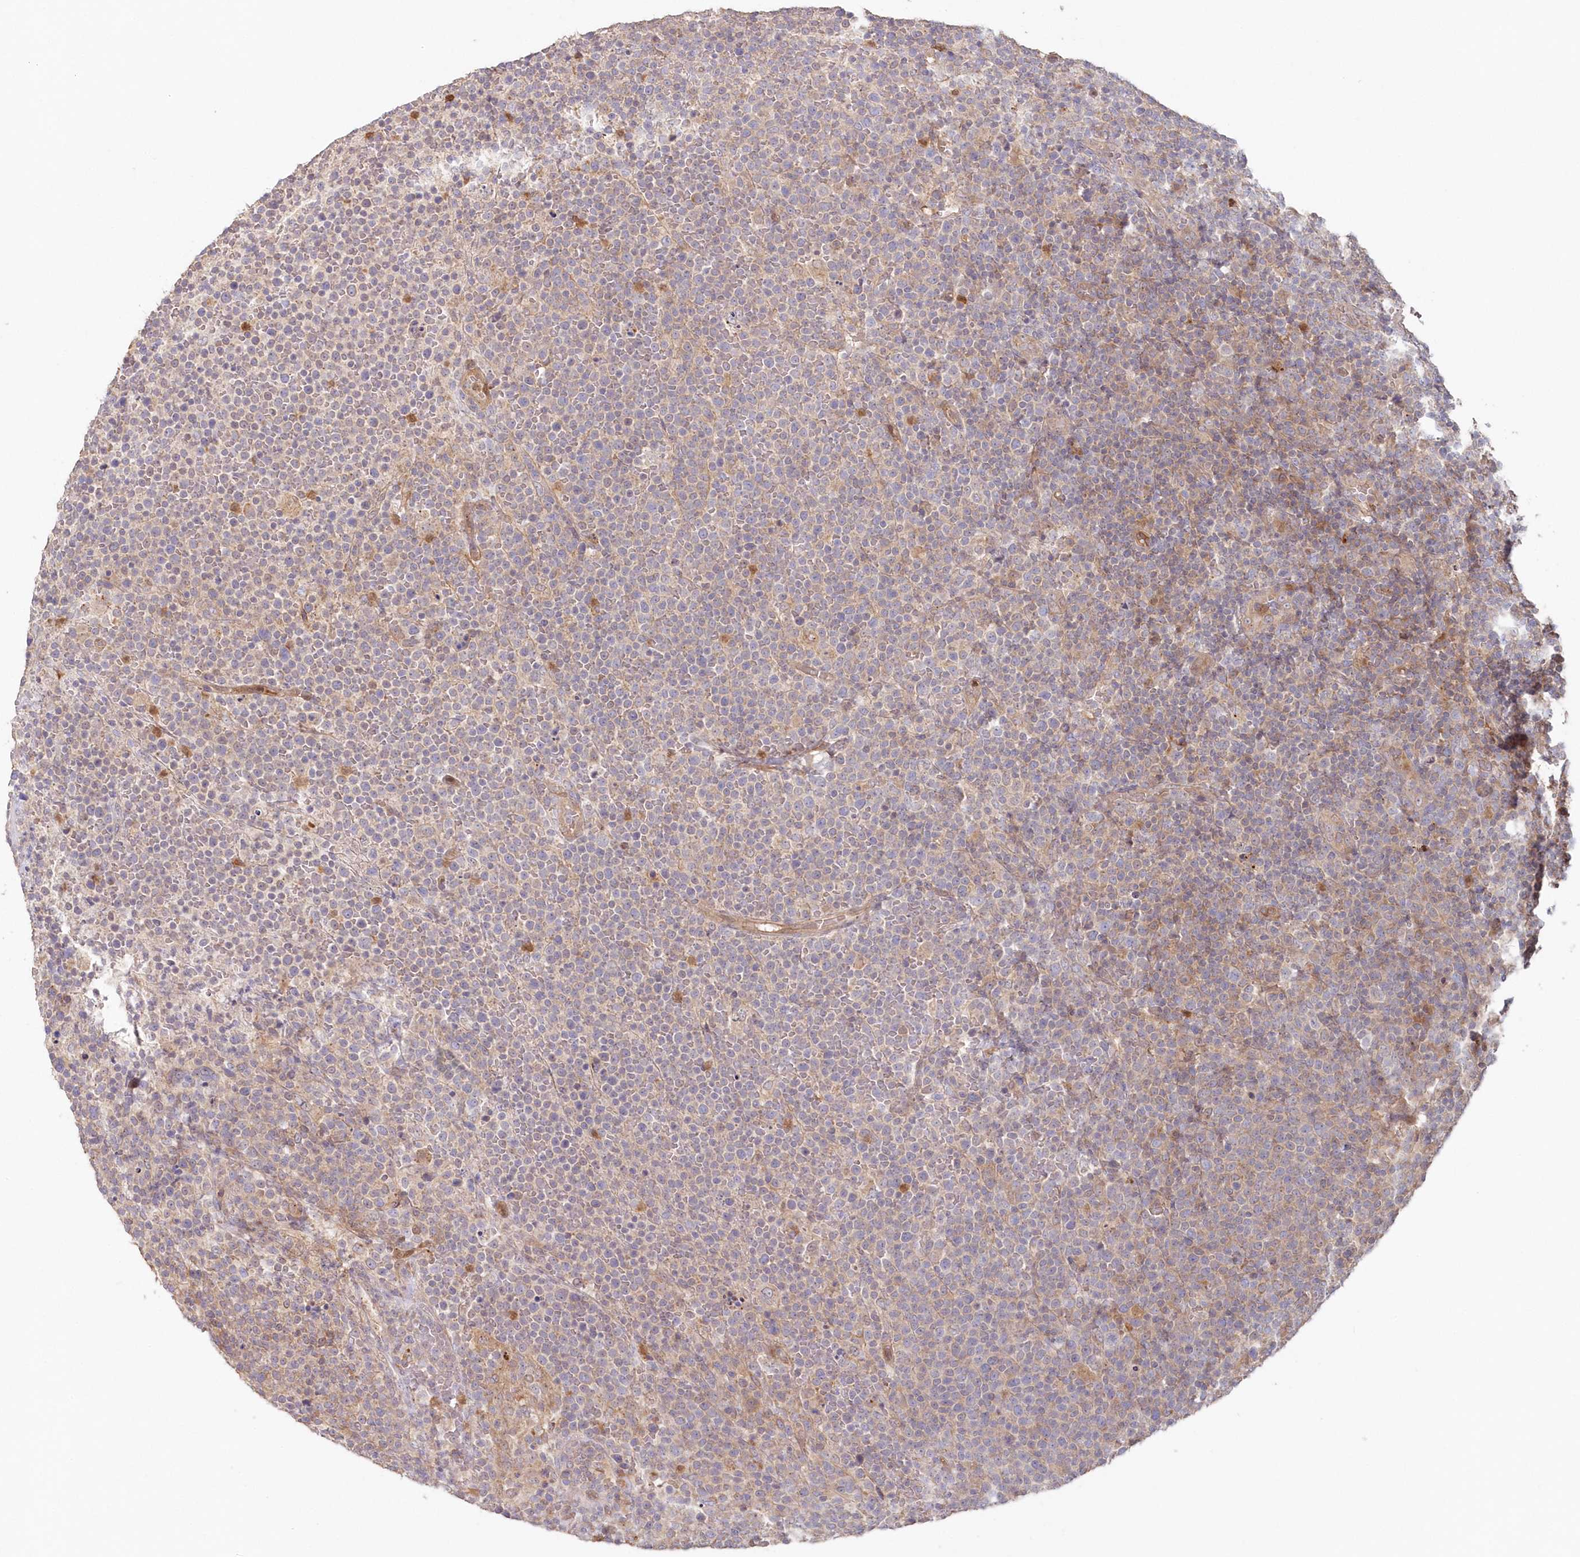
{"staining": {"intensity": "negative", "quantity": "none", "location": "none"}, "tissue": "lymphoma", "cell_type": "Tumor cells", "image_type": "cancer", "snomed": [{"axis": "morphology", "description": "Malignant lymphoma, non-Hodgkin's type, High grade"}, {"axis": "topography", "description": "Lymph node"}], "caption": "A micrograph of malignant lymphoma, non-Hodgkin's type (high-grade) stained for a protein shows no brown staining in tumor cells.", "gene": "GBE1", "patient": {"sex": "male", "age": 61}}